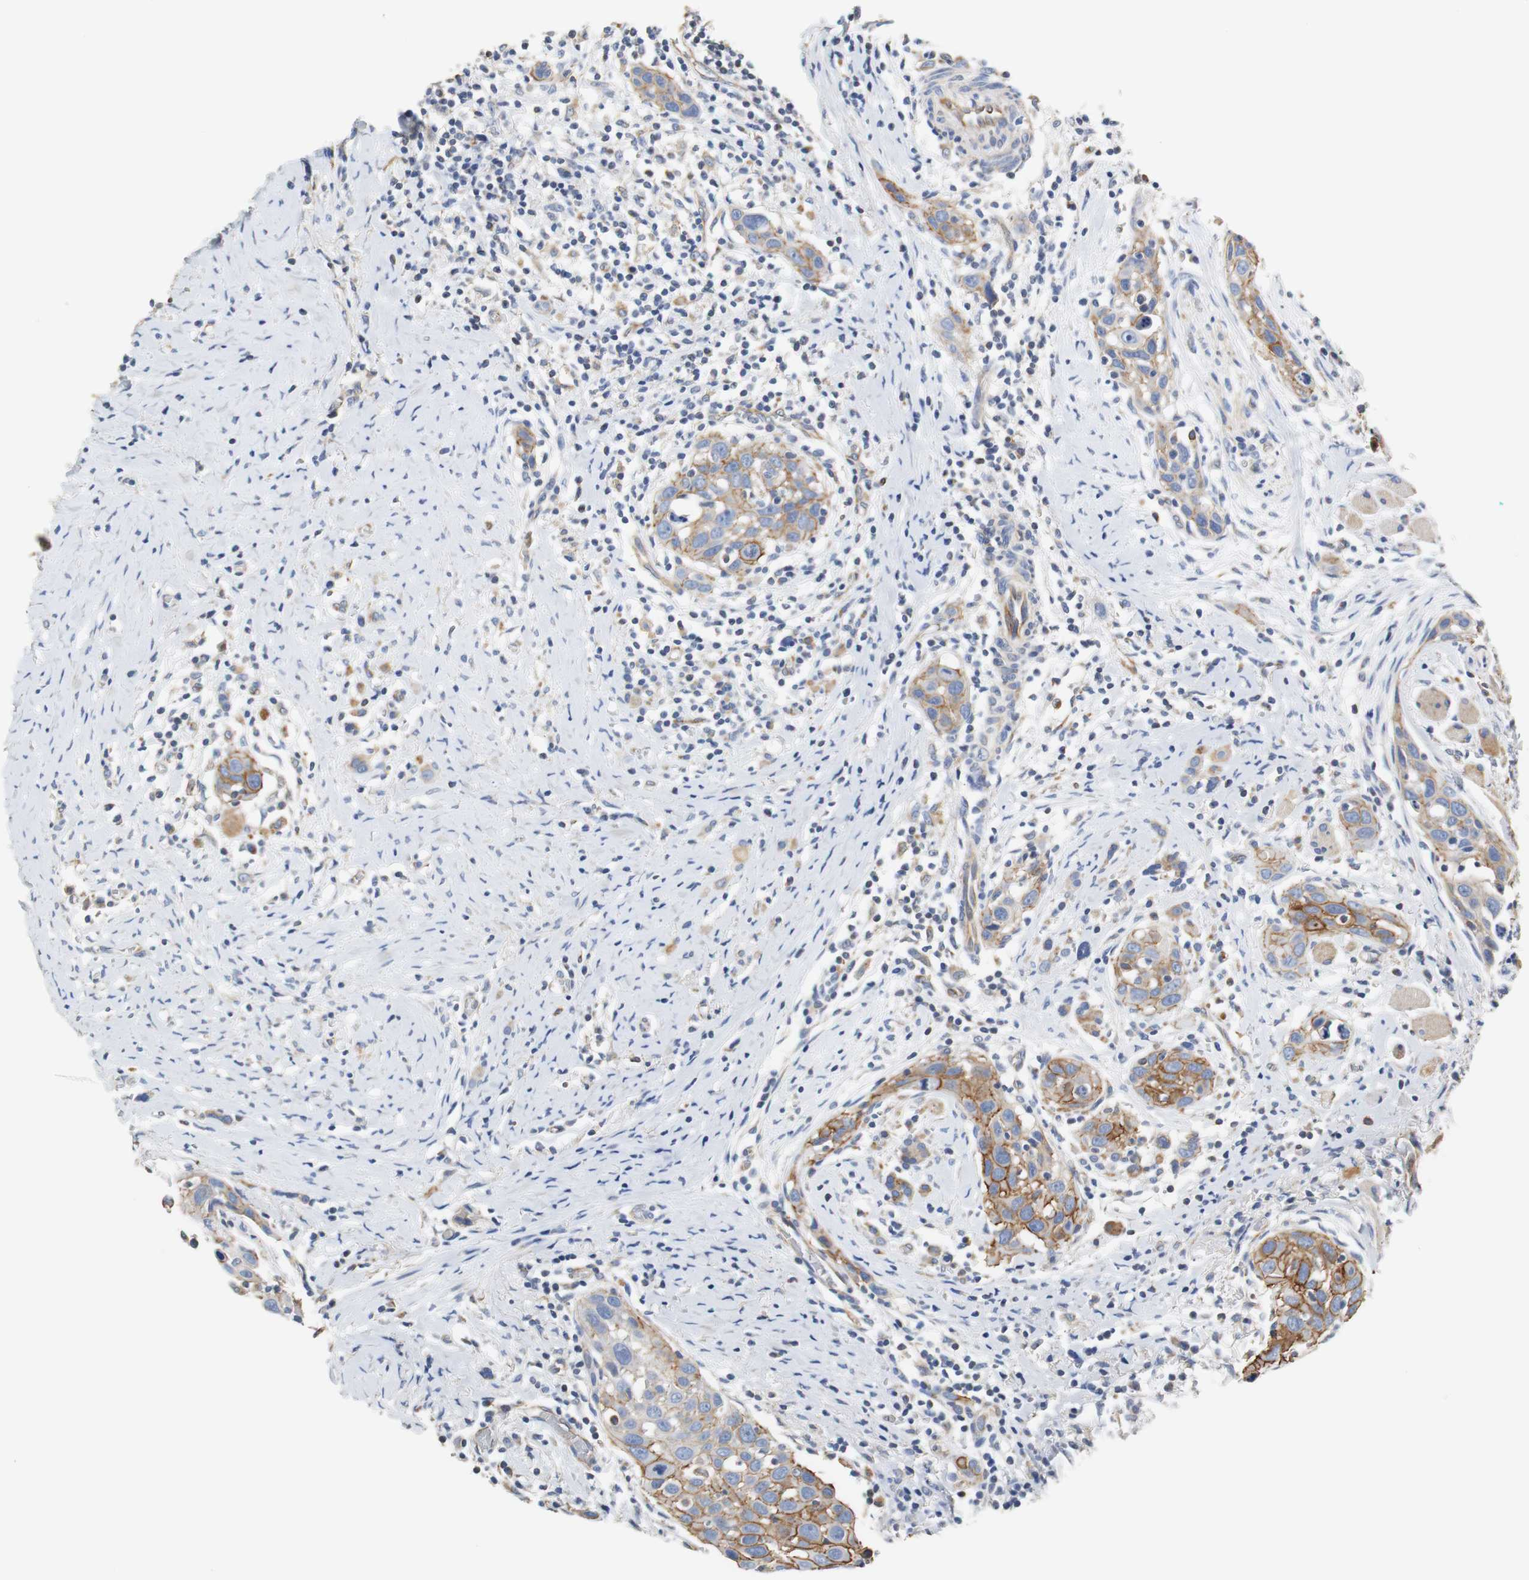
{"staining": {"intensity": "strong", "quantity": ">75%", "location": "cytoplasmic/membranous"}, "tissue": "head and neck cancer", "cell_type": "Tumor cells", "image_type": "cancer", "snomed": [{"axis": "morphology", "description": "Normal tissue, NOS"}, {"axis": "morphology", "description": "Squamous cell carcinoma, NOS"}, {"axis": "topography", "description": "Oral tissue"}, {"axis": "topography", "description": "Head-Neck"}], "caption": "Brown immunohistochemical staining in head and neck squamous cell carcinoma displays strong cytoplasmic/membranous expression in about >75% of tumor cells. (brown staining indicates protein expression, while blue staining denotes nuclei).", "gene": "PCK1", "patient": {"sex": "female", "age": 50}}